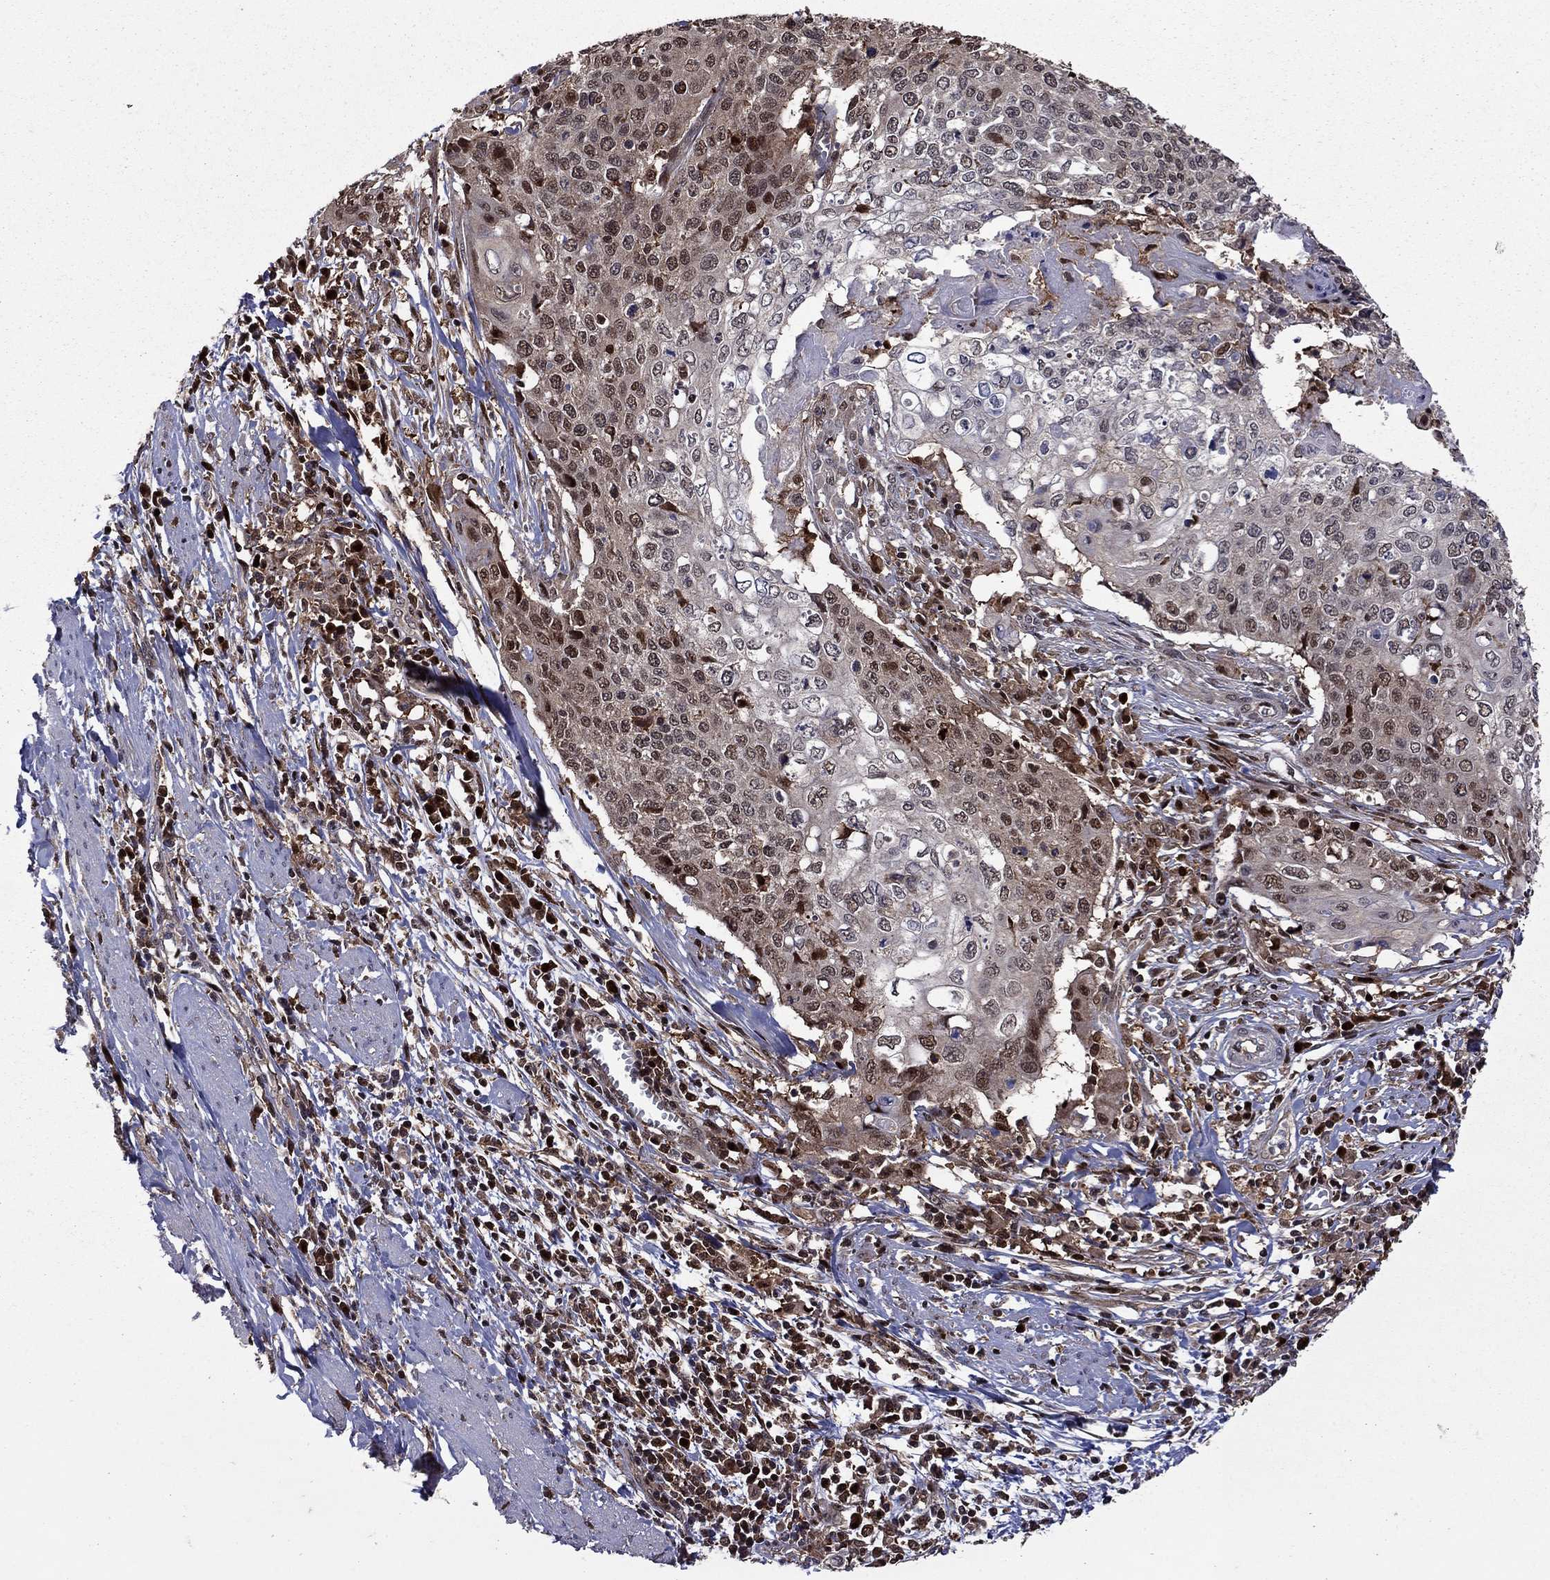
{"staining": {"intensity": "moderate", "quantity": "<25%", "location": "cytoplasmic/membranous,nuclear"}, "tissue": "cervical cancer", "cell_type": "Tumor cells", "image_type": "cancer", "snomed": [{"axis": "morphology", "description": "Squamous cell carcinoma, NOS"}, {"axis": "topography", "description": "Cervix"}], "caption": "Squamous cell carcinoma (cervical) was stained to show a protein in brown. There is low levels of moderate cytoplasmic/membranous and nuclear expression in approximately <25% of tumor cells.", "gene": "APPBP2", "patient": {"sex": "female", "age": 39}}